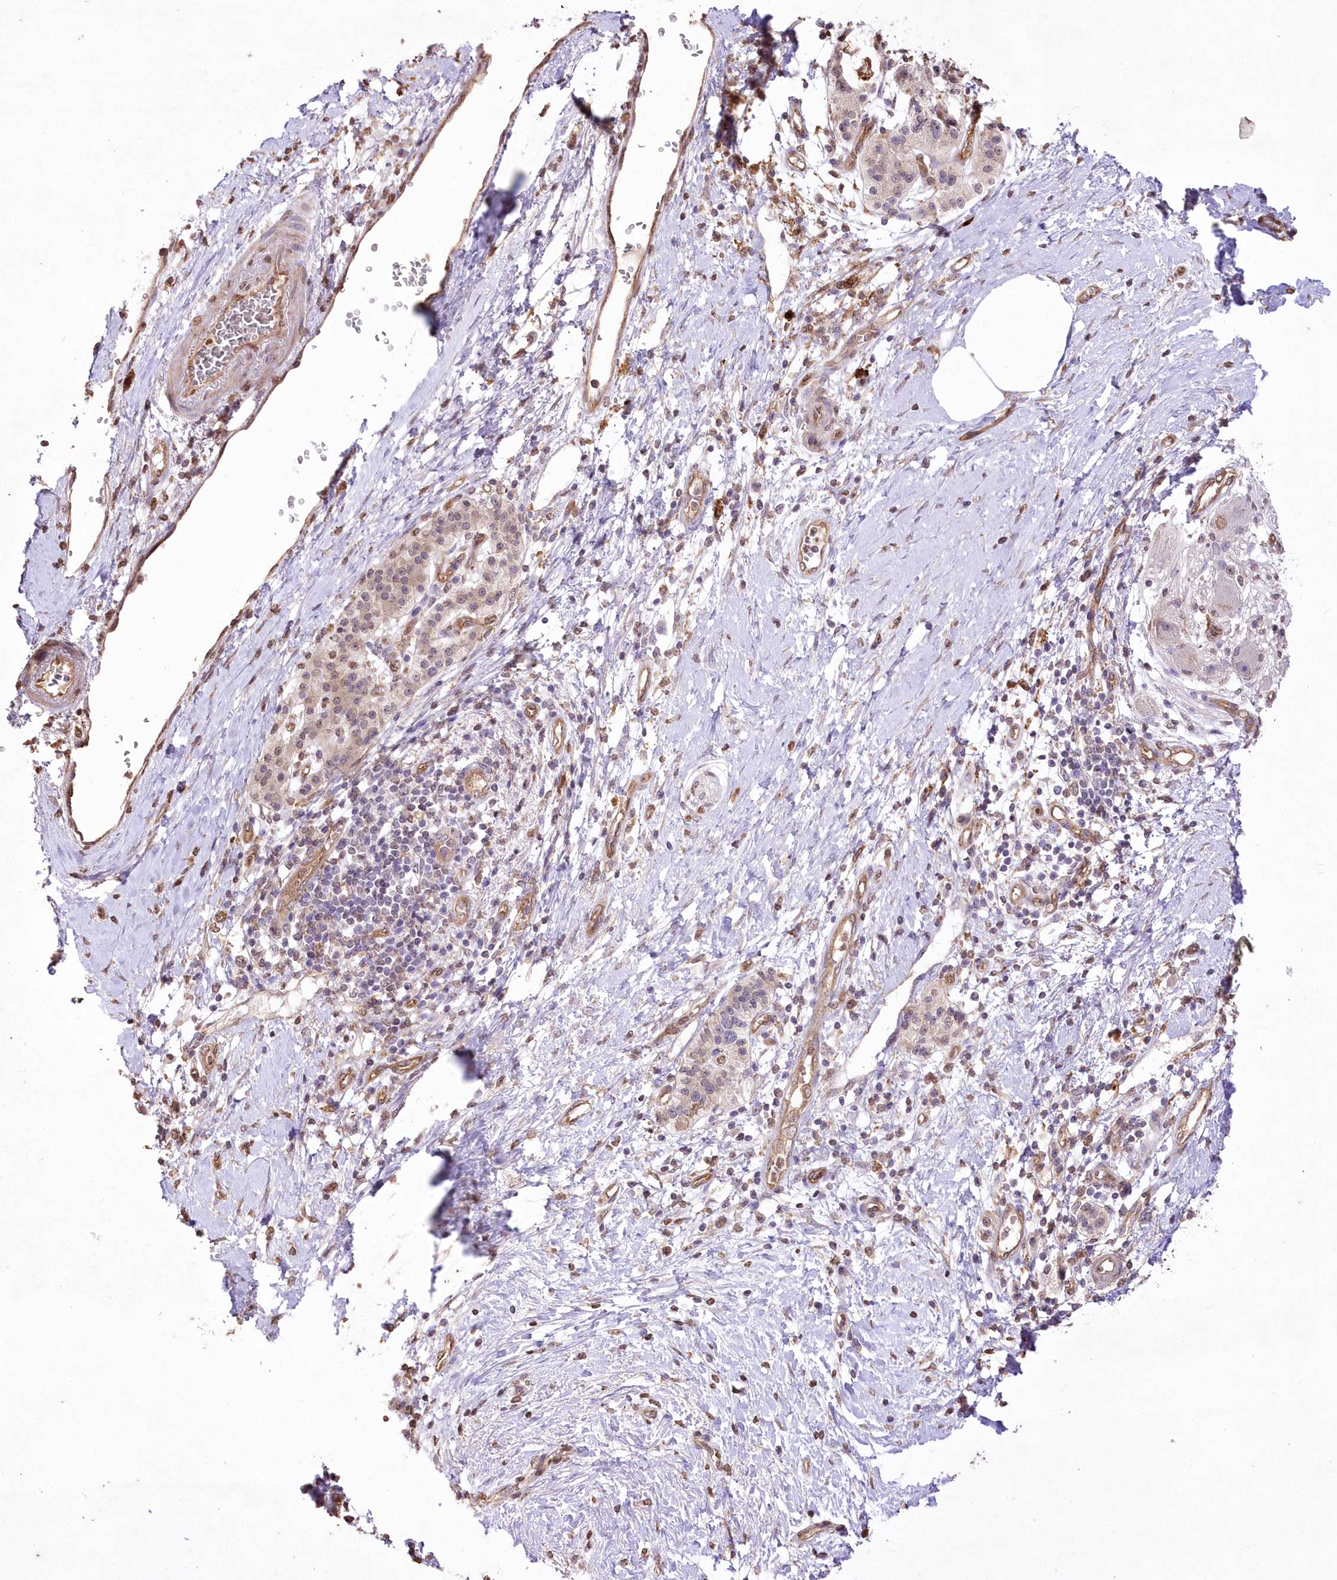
{"staining": {"intensity": "weak", "quantity": ">75%", "location": "cytoplasmic/membranous"}, "tissue": "pancreatic cancer", "cell_type": "Tumor cells", "image_type": "cancer", "snomed": [{"axis": "morphology", "description": "Adenocarcinoma, NOS"}, {"axis": "topography", "description": "Pancreas"}], "caption": "This image shows pancreatic cancer (adenocarcinoma) stained with IHC to label a protein in brown. The cytoplasmic/membranous of tumor cells show weak positivity for the protein. Nuclei are counter-stained blue.", "gene": "FCHO2", "patient": {"sex": "male", "age": 50}}